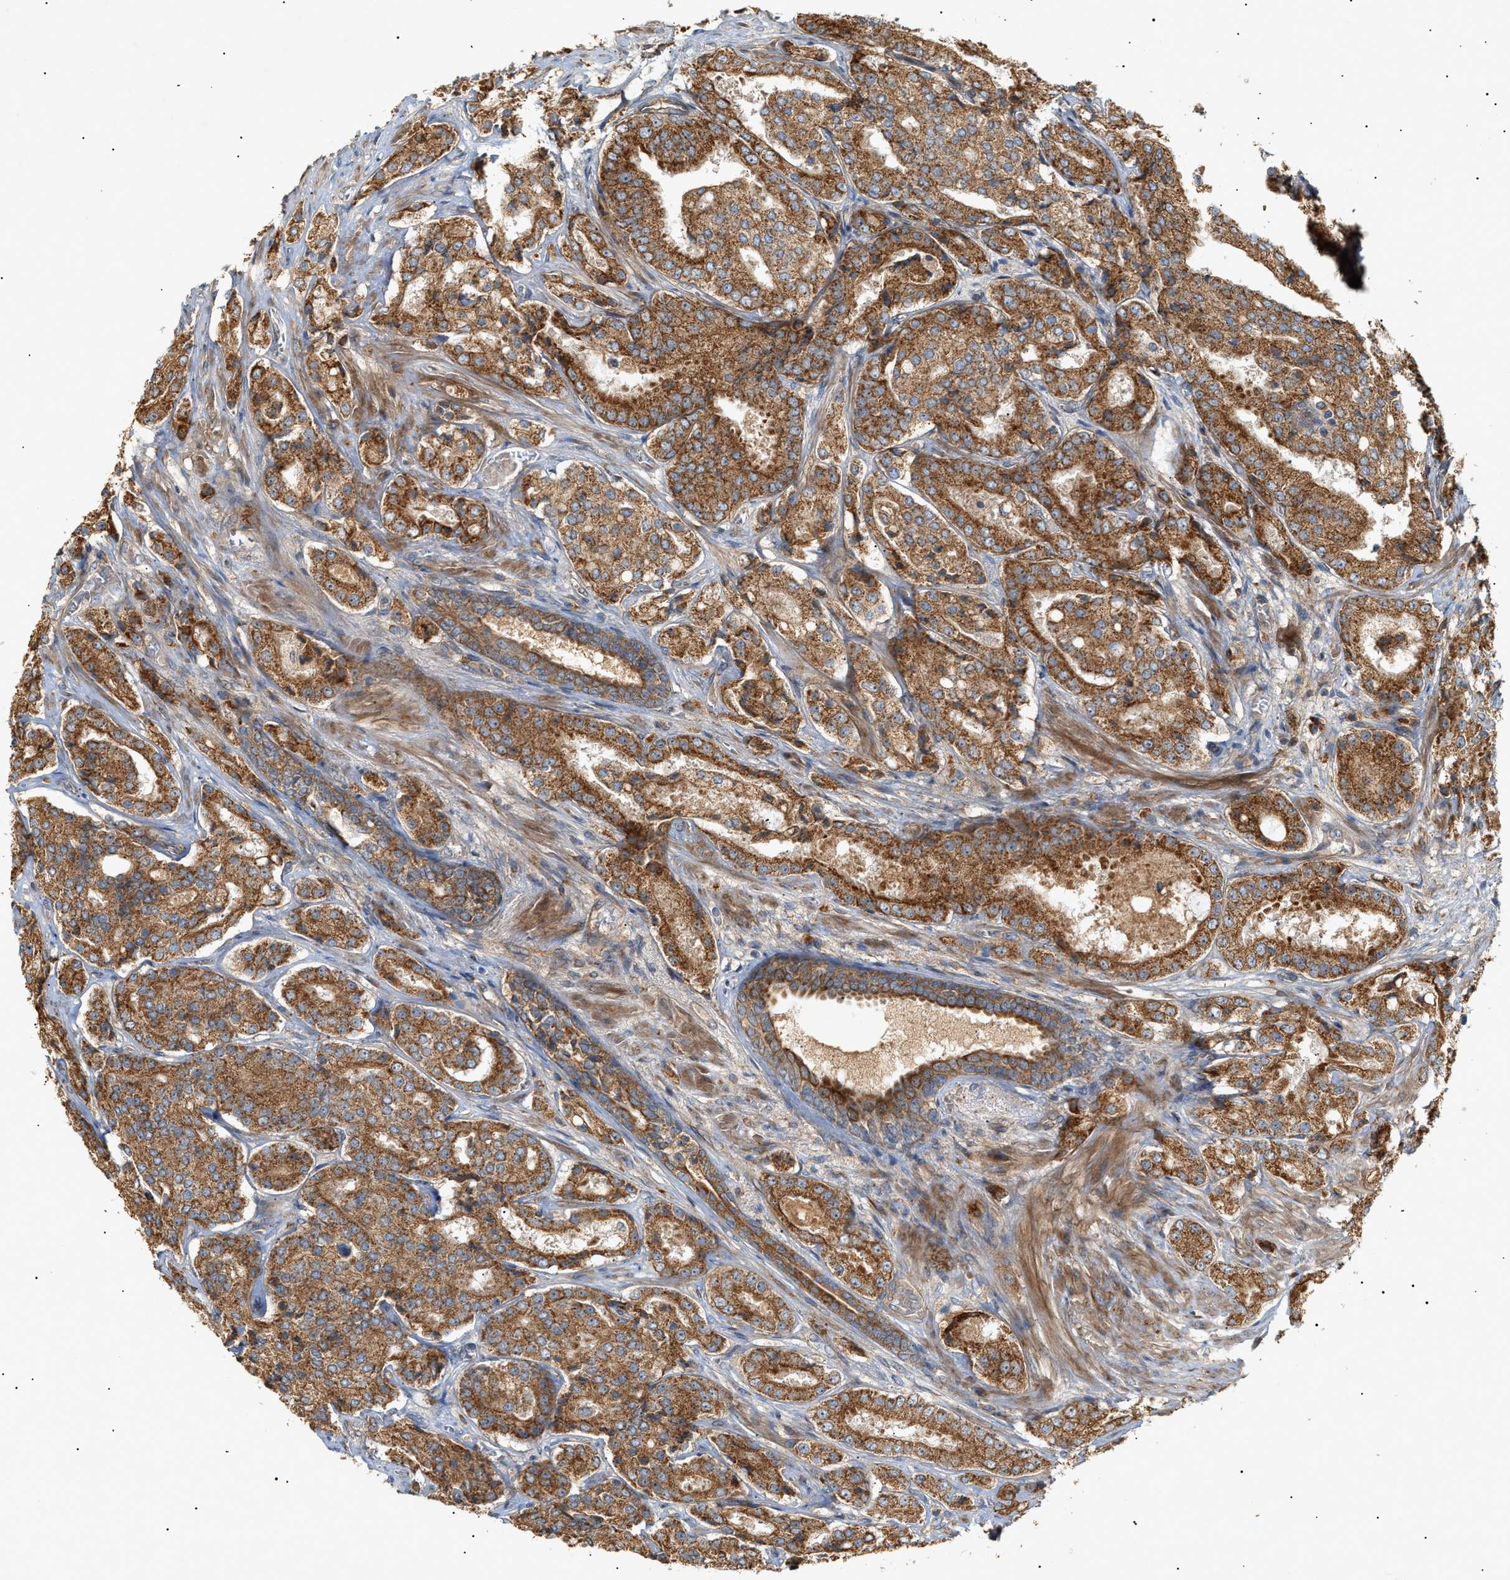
{"staining": {"intensity": "strong", "quantity": ">75%", "location": "cytoplasmic/membranous"}, "tissue": "prostate cancer", "cell_type": "Tumor cells", "image_type": "cancer", "snomed": [{"axis": "morphology", "description": "Adenocarcinoma, High grade"}, {"axis": "topography", "description": "Prostate"}], "caption": "Tumor cells demonstrate high levels of strong cytoplasmic/membranous staining in about >75% of cells in prostate cancer (adenocarcinoma (high-grade)). (IHC, brightfield microscopy, high magnification).", "gene": "MTCH1", "patient": {"sex": "male", "age": 65}}